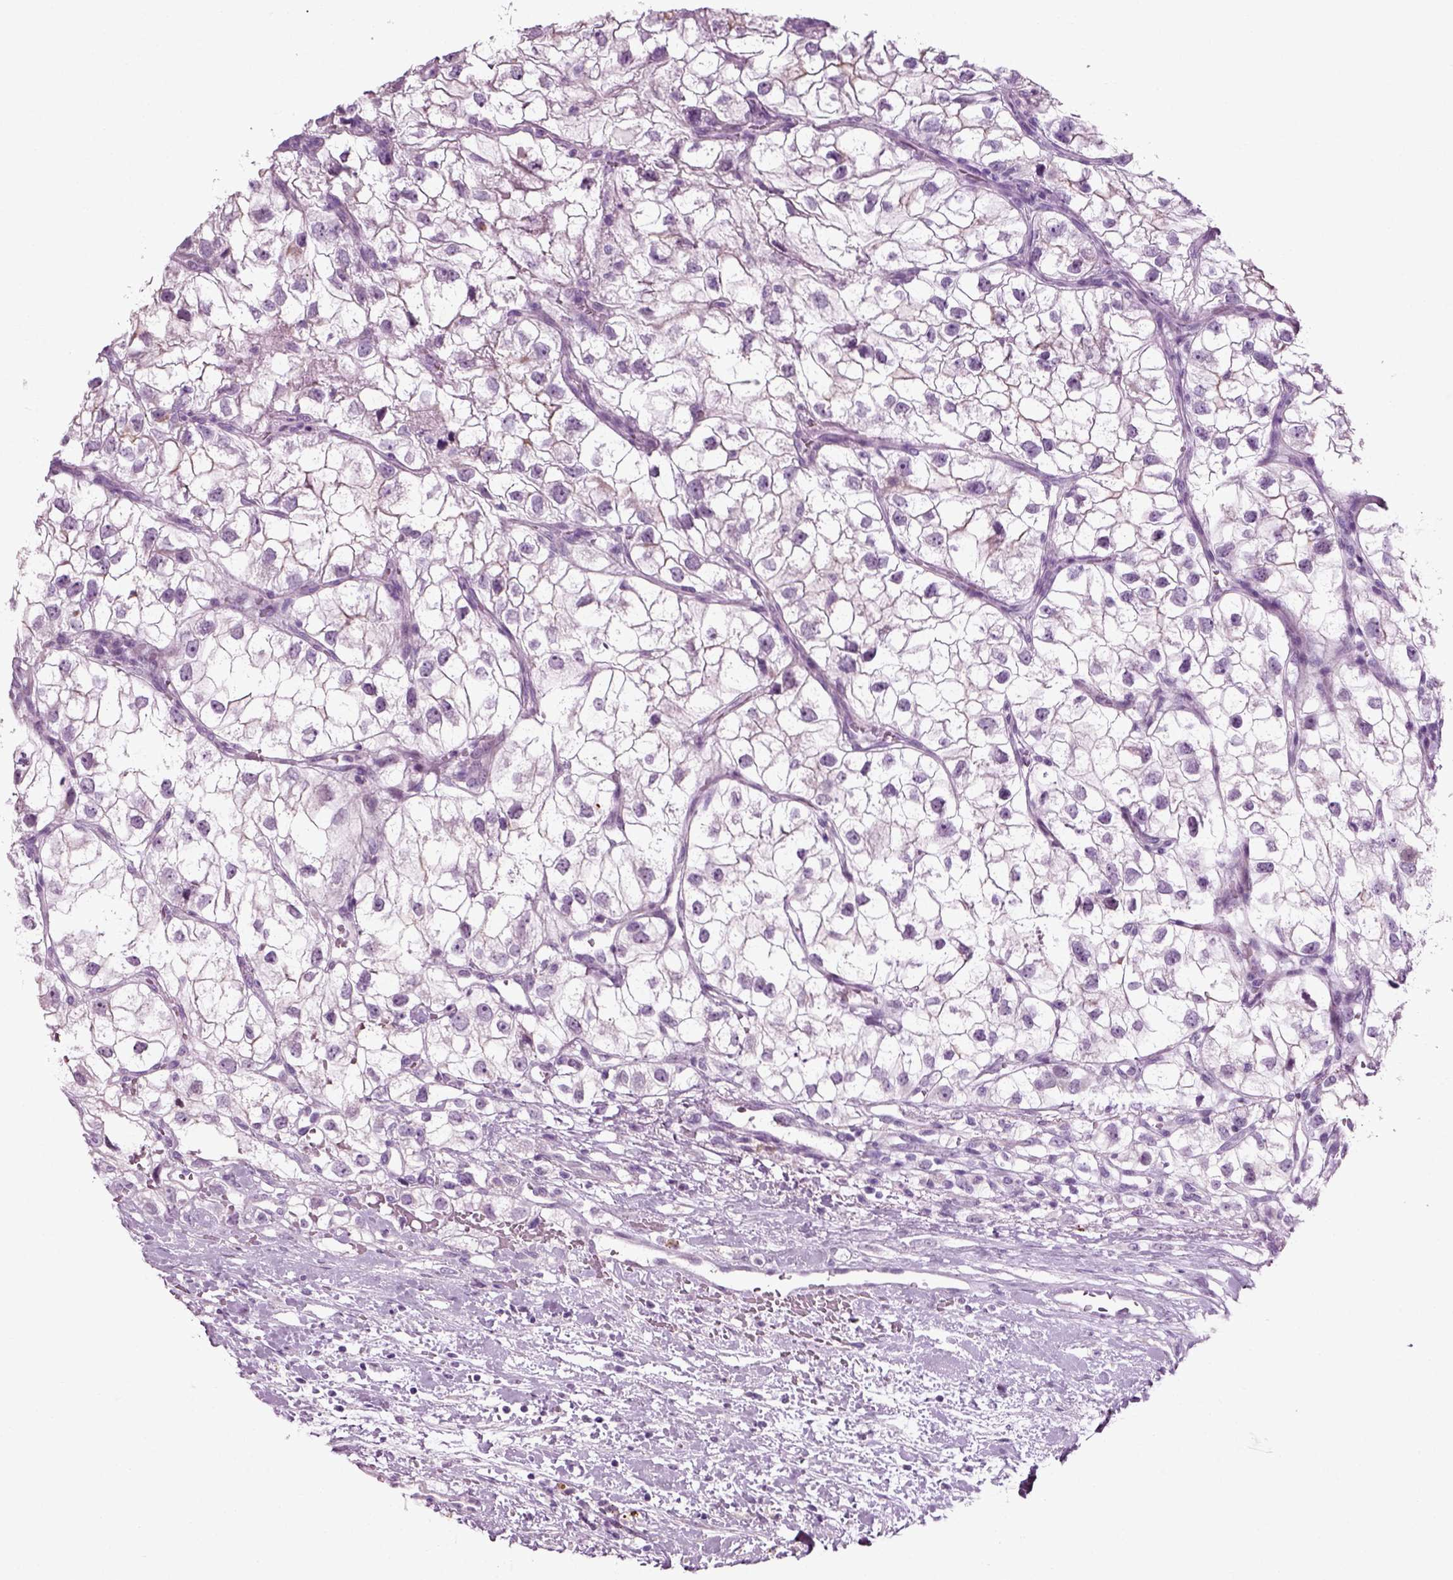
{"staining": {"intensity": "weak", "quantity": "<25%", "location": "cytoplasmic/membranous"}, "tissue": "renal cancer", "cell_type": "Tumor cells", "image_type": "cancer", "snomed": [{"axis": "morphology", "description": "Adenocarcinoma, NOS"}, {"axis": "topography", "description": "Kidney"}], "caption": "This is an immunohistochemistry micrograph of human renal adenocarcinoma. There is no expression in tumor cells.", "gene": "SLC26A8", "patient": {"sex": "male", "age": 59}}